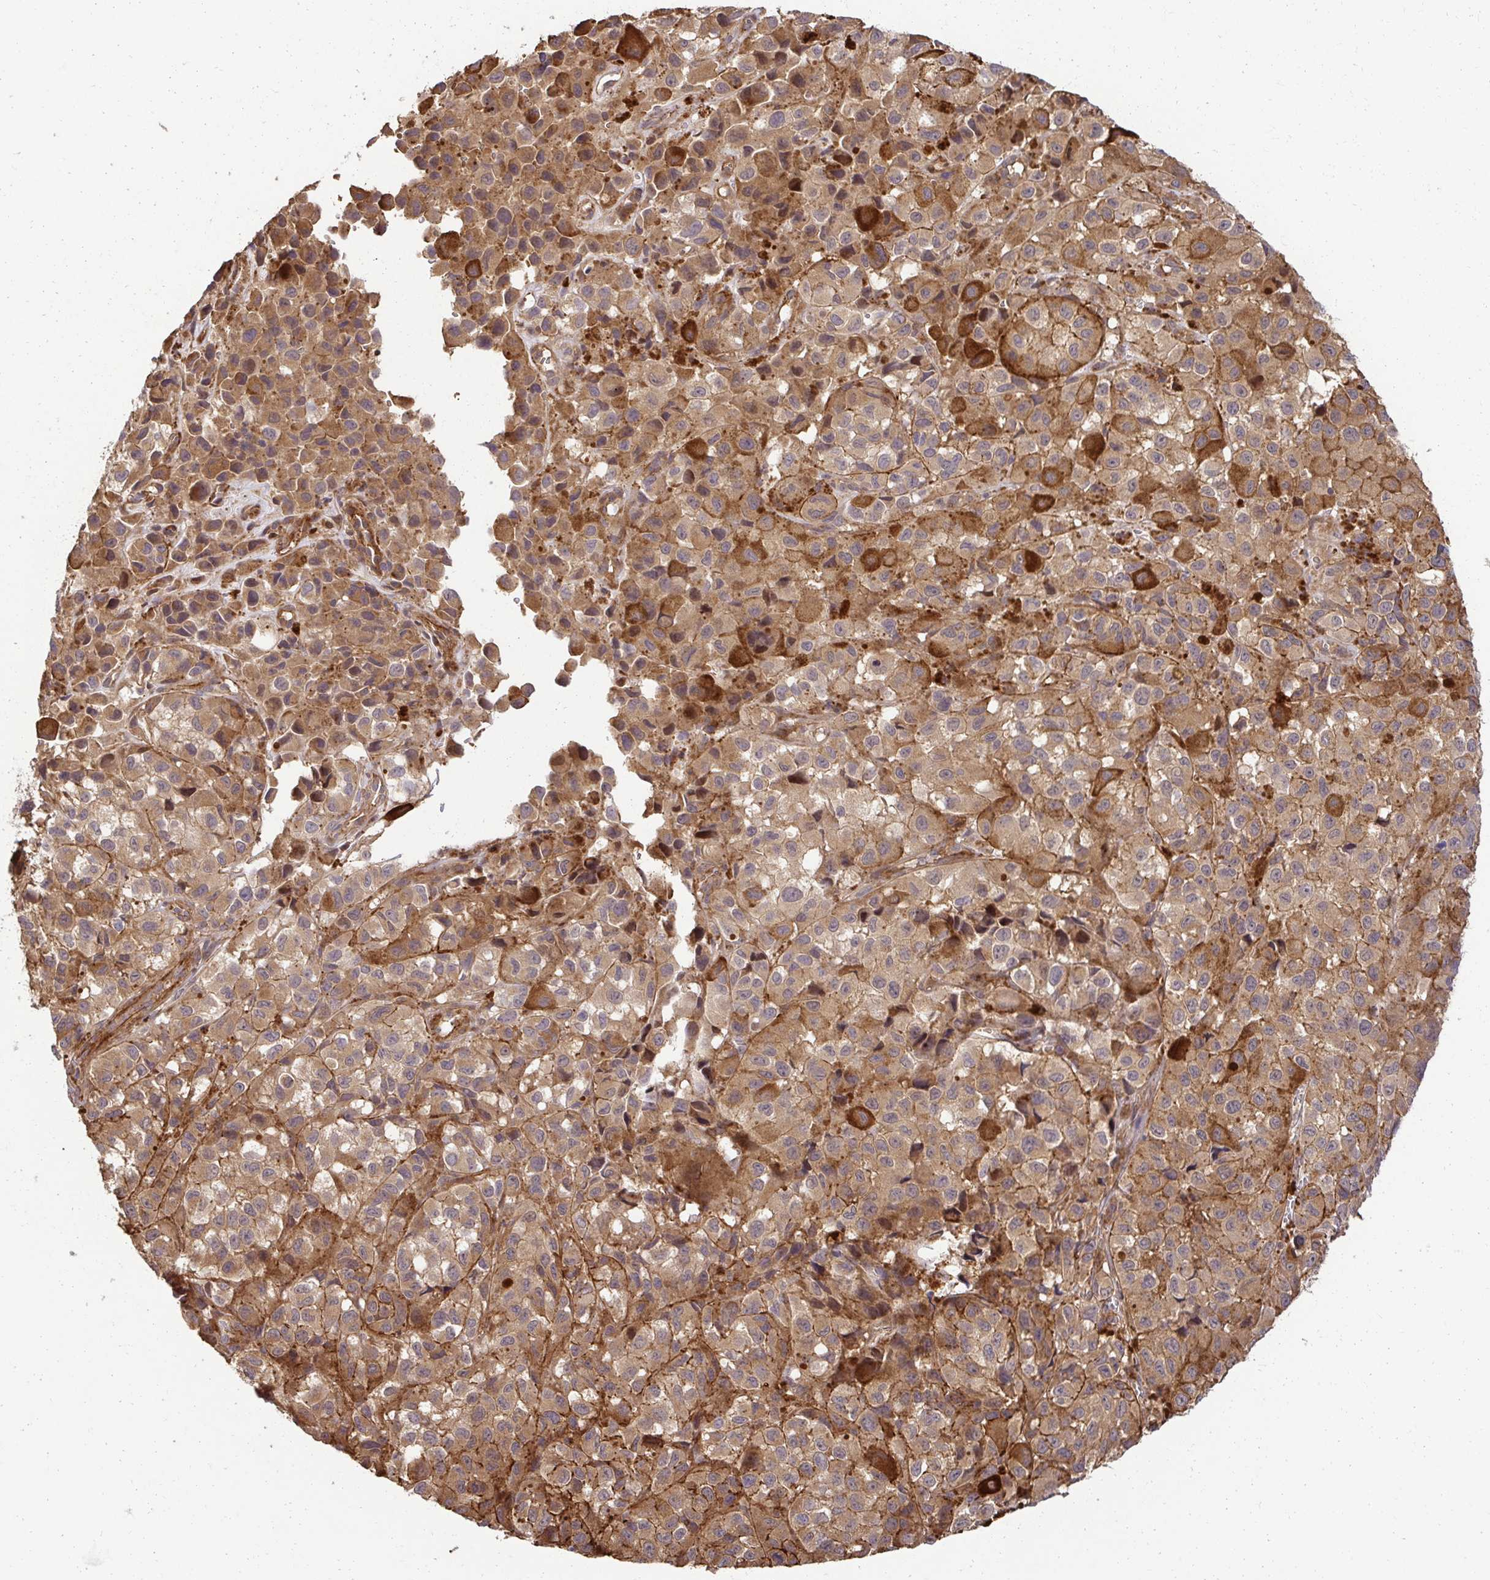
{"staining": {"intensity": "moderate", "quantity": "<25%", "location": "cytoplasmic/membranous"}, "tissue": "melanoma", "cell_type": "Tumor cells", "image_type": "cancer", "snomed": [{"axis": "morphology", "description": "Malignant melanoma, NOS"}, {"axis": "topography", "description": "Skin"}], "caption": "Immunohistochemistry histopathology image of neoplastic tissue: malignant melanoma stained using immunohistochemistry (IHC) exhibits low levels of moderate protein expression localized specifically in the cytoplasmic/membranous of tumor cells, appearing as a cytoplasmic/membranous brown color.", "gene": "PSMA4", "patient": {"sex": "male", "age": 93}}